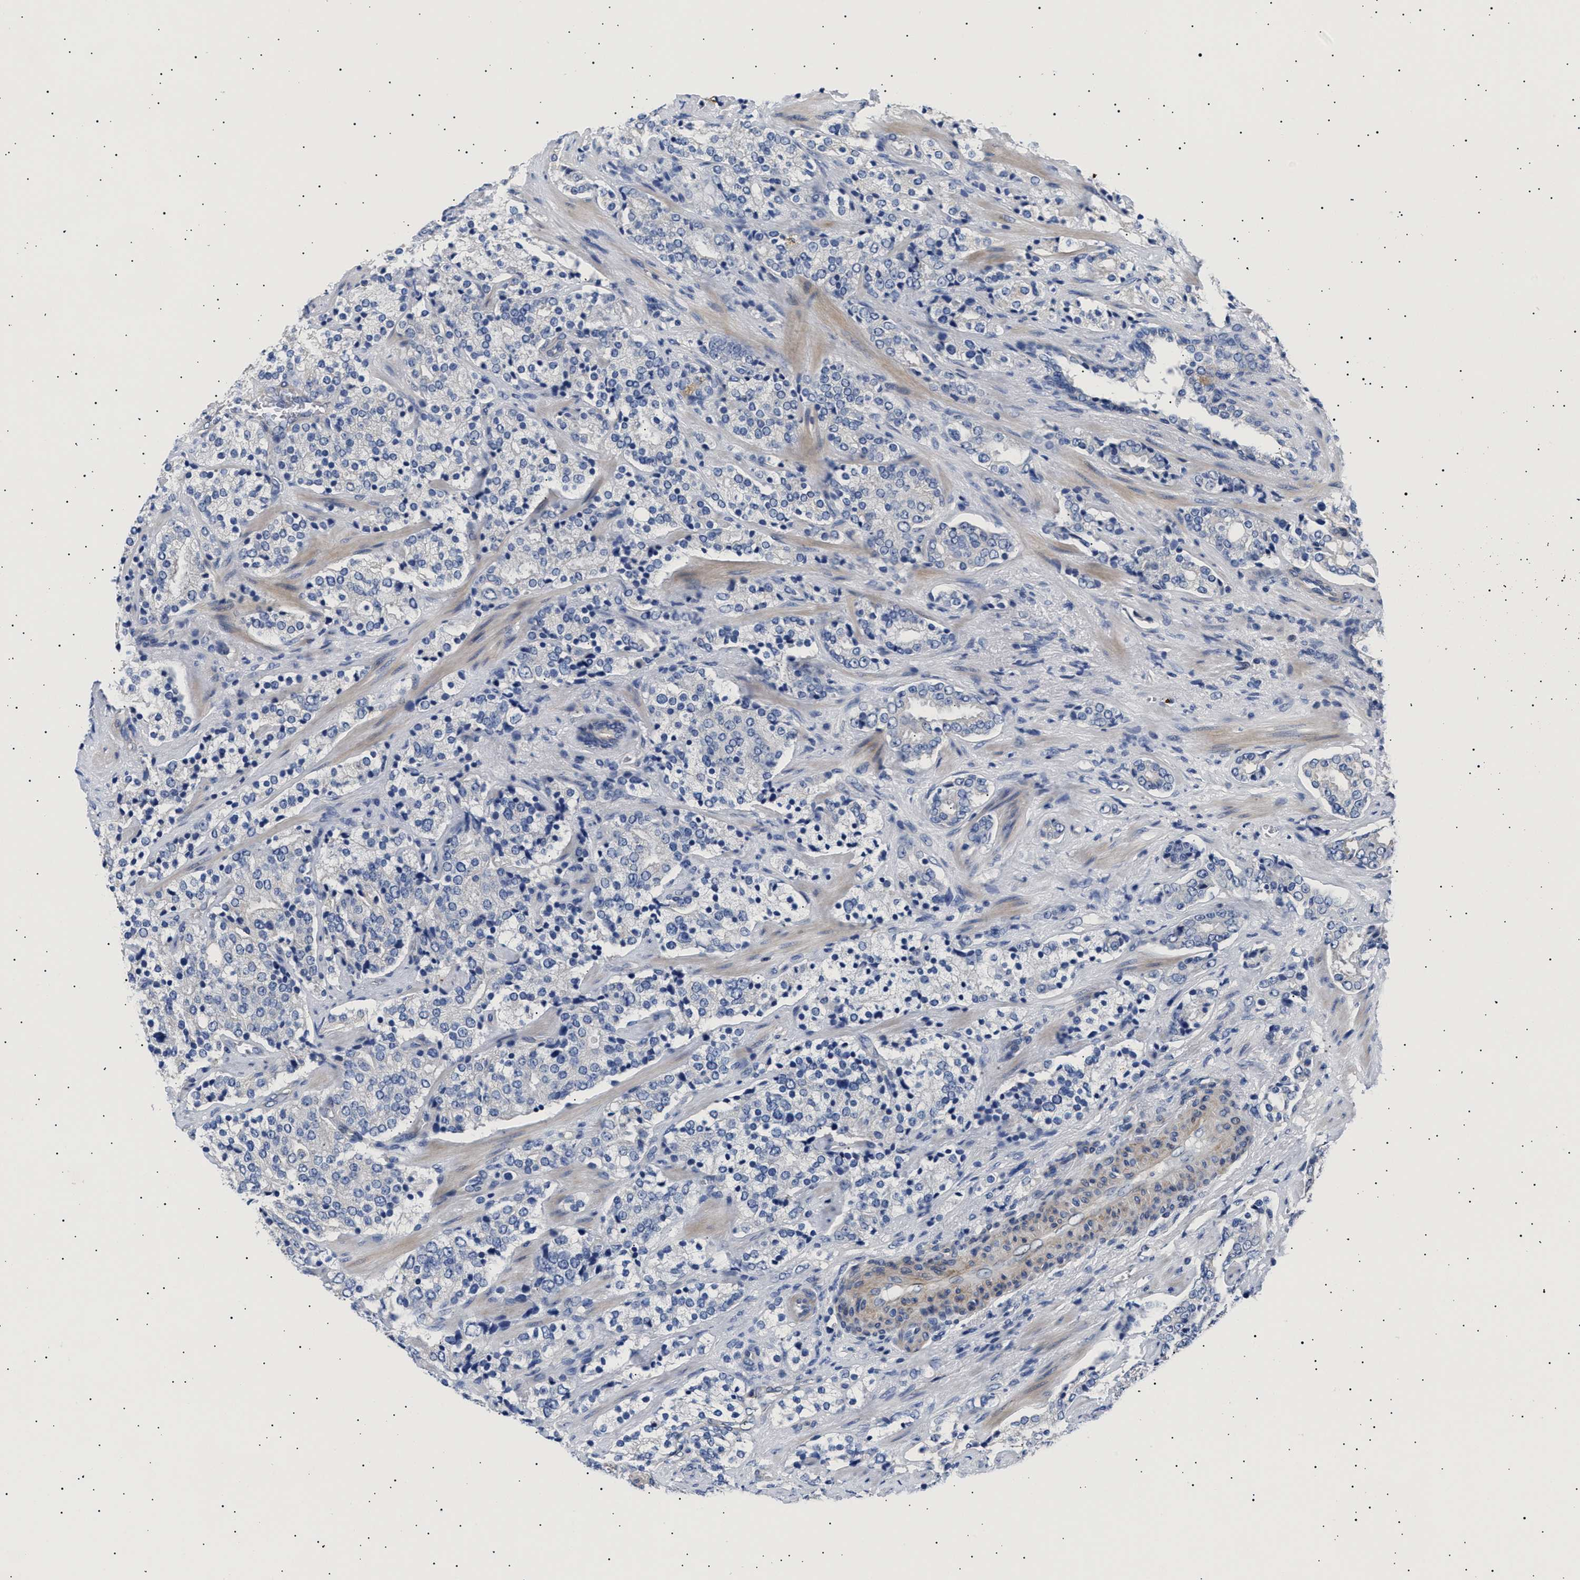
{"staining": {"intensity": "negative", "quantity": "none", "location": "none"}, "tissue": "prostate cancer", "cell_type": "Tumor cells", "image_type": "cancer", "snomed": [{"axis": "morphology", "description": "Adenocarcinoma, High grade"}, {"axis": "topography", "description": "Prostate"}], "caption": "An immunohistochemistry (IHC) photomicrograph of adenocarcinoma (high-grade) (prostate) is shown. There is no staining in tumor cells of adenocarcinoma (high-grade) (prostate).", "gene": "HEMGN", "patient": {"sex": "male", "age": 71}}